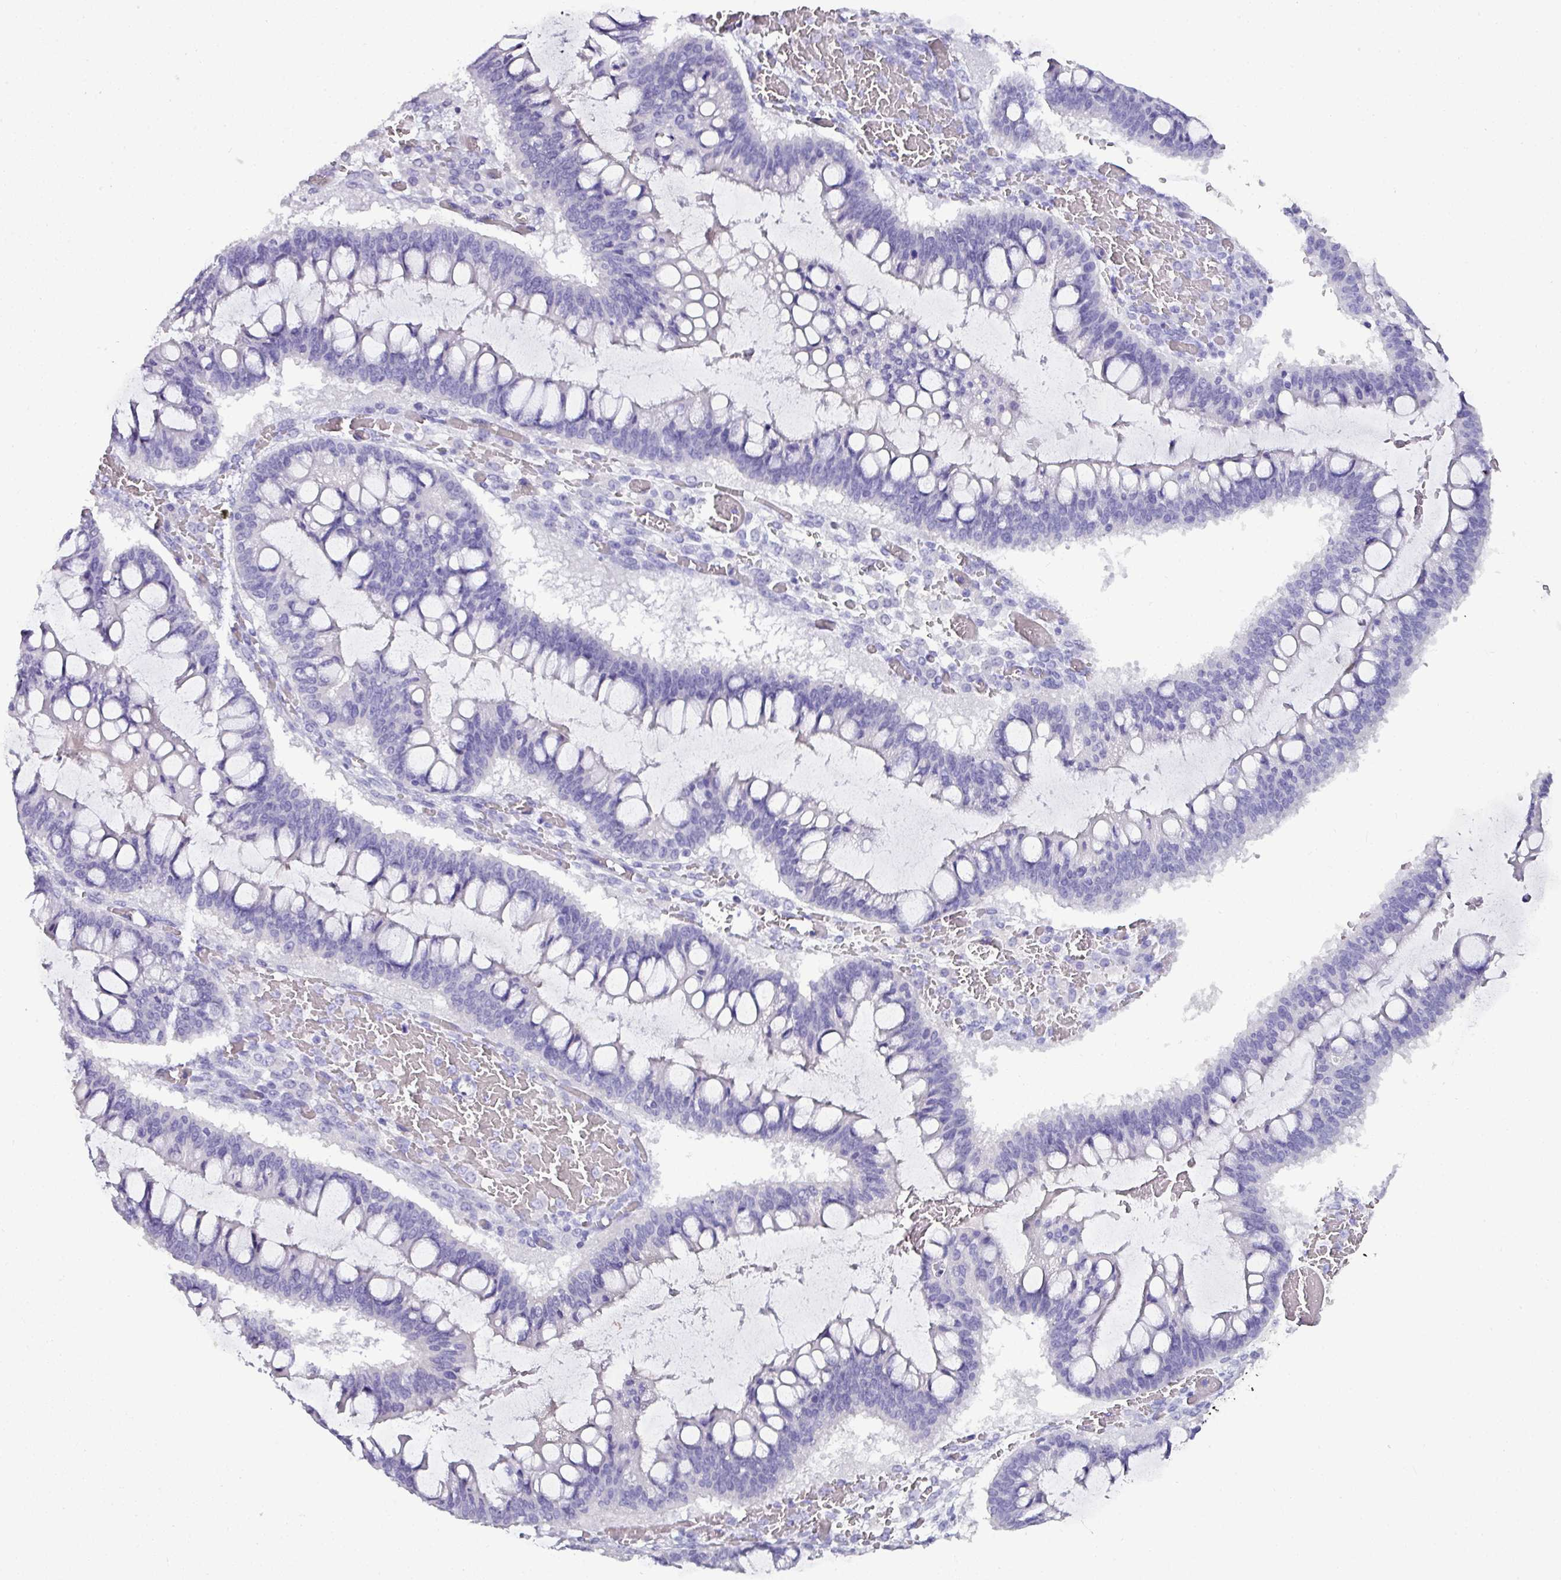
{"staining": {"intensity": "negative", "quantity": "none", "location": "none"}, "tissue": "ovarian cancer", "cell_type": "Tumor cells", "image_type": "cancer", "snomed": [{"axis": "morphology", "description": "Cystadenocarcinoma, mucinous, NOS"}, {"axis": "topography", "description": "Ovary"}], "caption": "IHC image of neoplastic tissue: human mucinous cystadenocarcinoma (ovarian) stained with DAB (3,3'-diaminobenzidine) displays no significant protein positivity in tumor cells.", "gene": "NAPSA", "patient": {"sex": "female", "age": 73}}